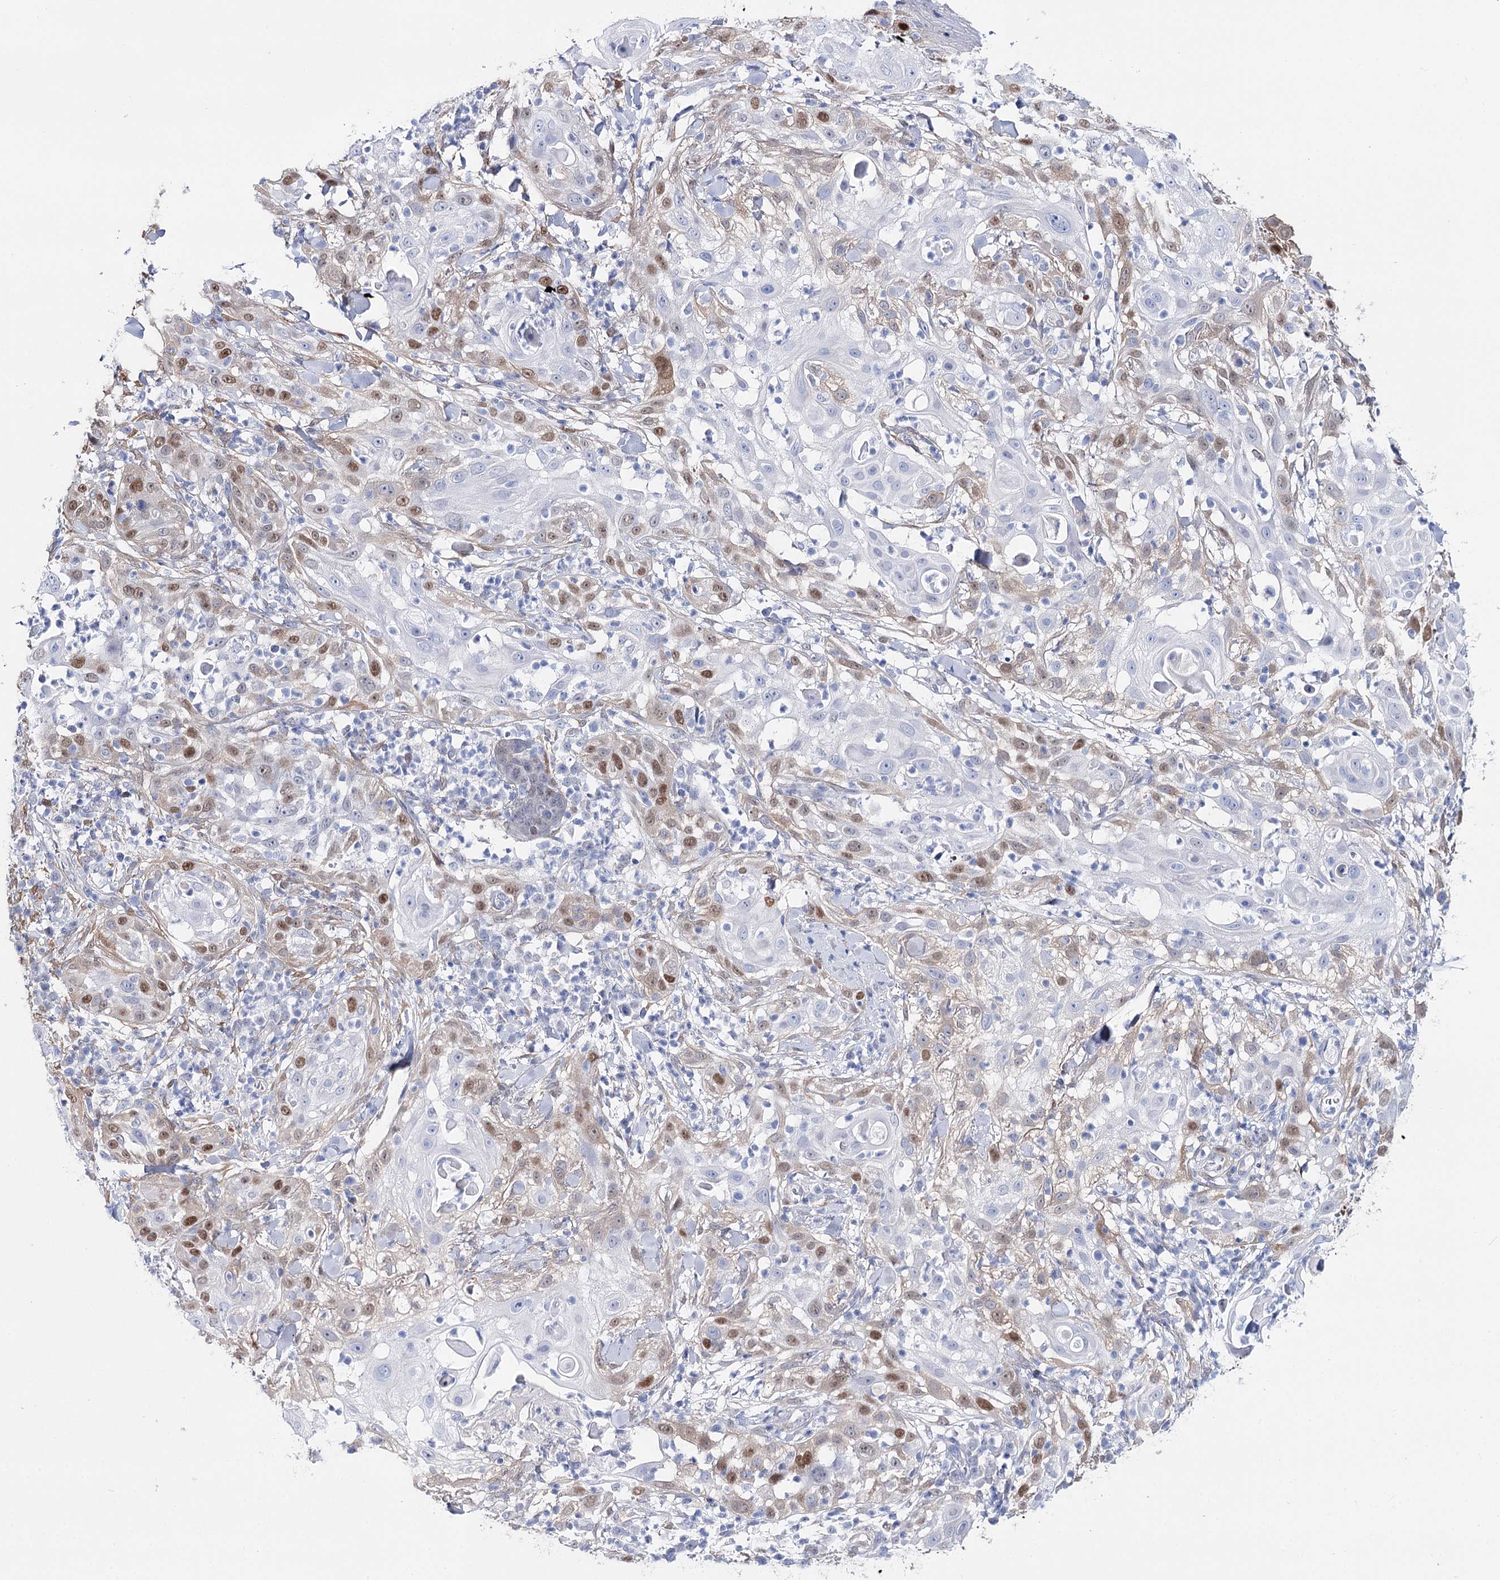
{"staining": {"intensity": "moderate", "quantity": "25%-75%", "location": "nuclear"}, "tissue": "skin cancer", "cell_type": "Tumor cells", "image_type": "cancer", "snomed": [{"axis": "morphology", "description": "Squamous cell carcinoma, NOS"}, {"axis": "topography", "description": "Skin"}], "caption": "About 25%-75% of tumor cells in human squamous cell carcinoma (skin) demonstrate moderate nuclear protein positivity as visualized by brown immunohistochemical staining.", "gene": "UGDH", "patient": {"sex": "female", "age": 44}}